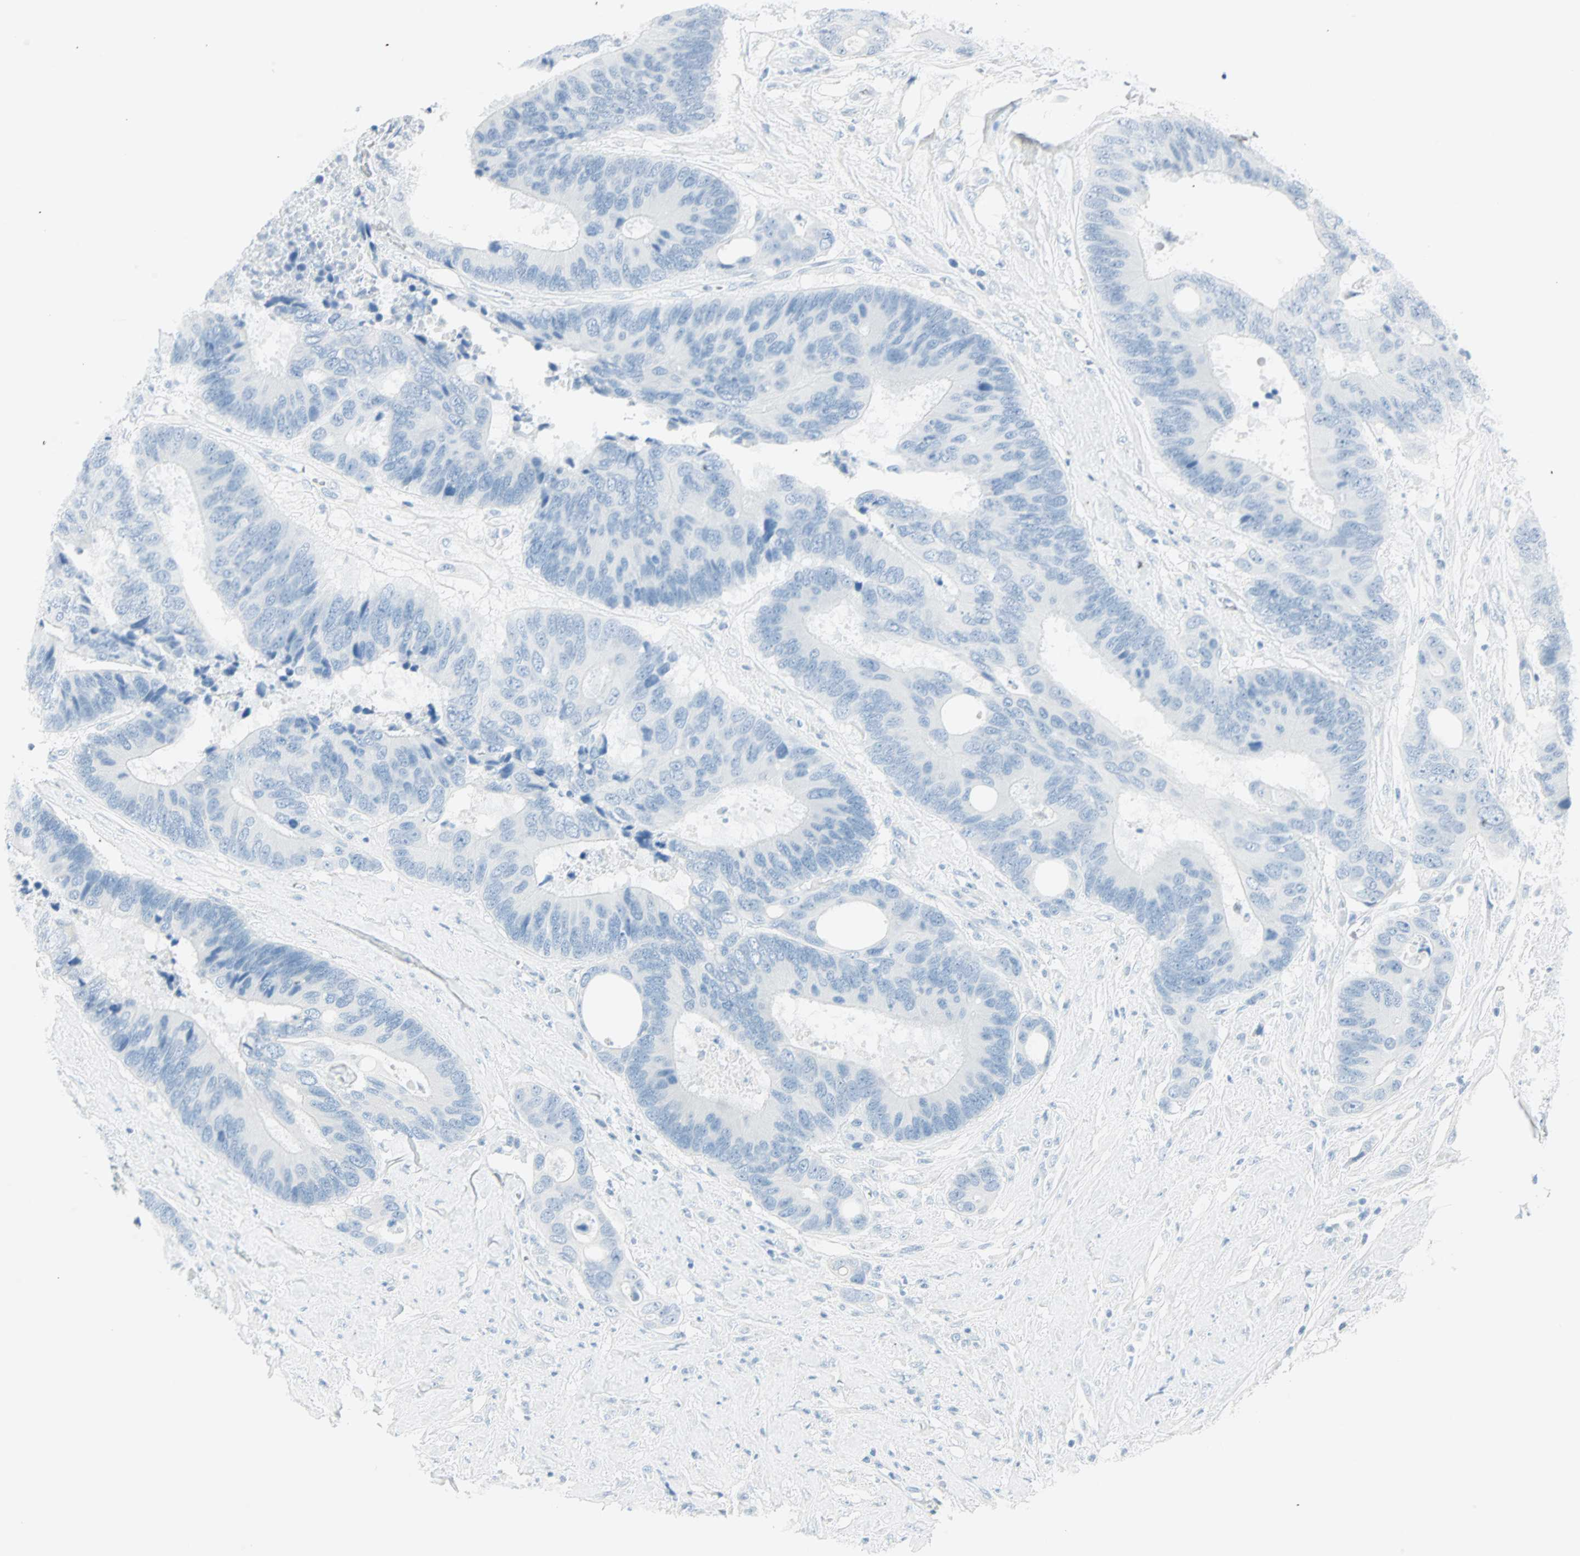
{"staining": {"intensity": "negative", "quantity": "none", "location": "none"}, "tissue": "colorectal cancer", "cell_type": "Tumor cells", "image_type": "cancer", "snomed": [{"axis": "morphology", "description": "Adenocarcinoma, NOS"}, {"axis": "topography", "description": "Rectum"}], "caption": "This is a photomicrograph of immunohistochemistry (IHC) staining of colorectal cancer (adenocarcinoma), which shows no expression in tumor cells. (Stains: DAB (3,3'-diaminobenzidine) IHC with hematoxylin counter stain, Microscopy: brightfield microscopy at high magnification).", "gene": "NES", "patient": {"sex": "male", "age": 55}}